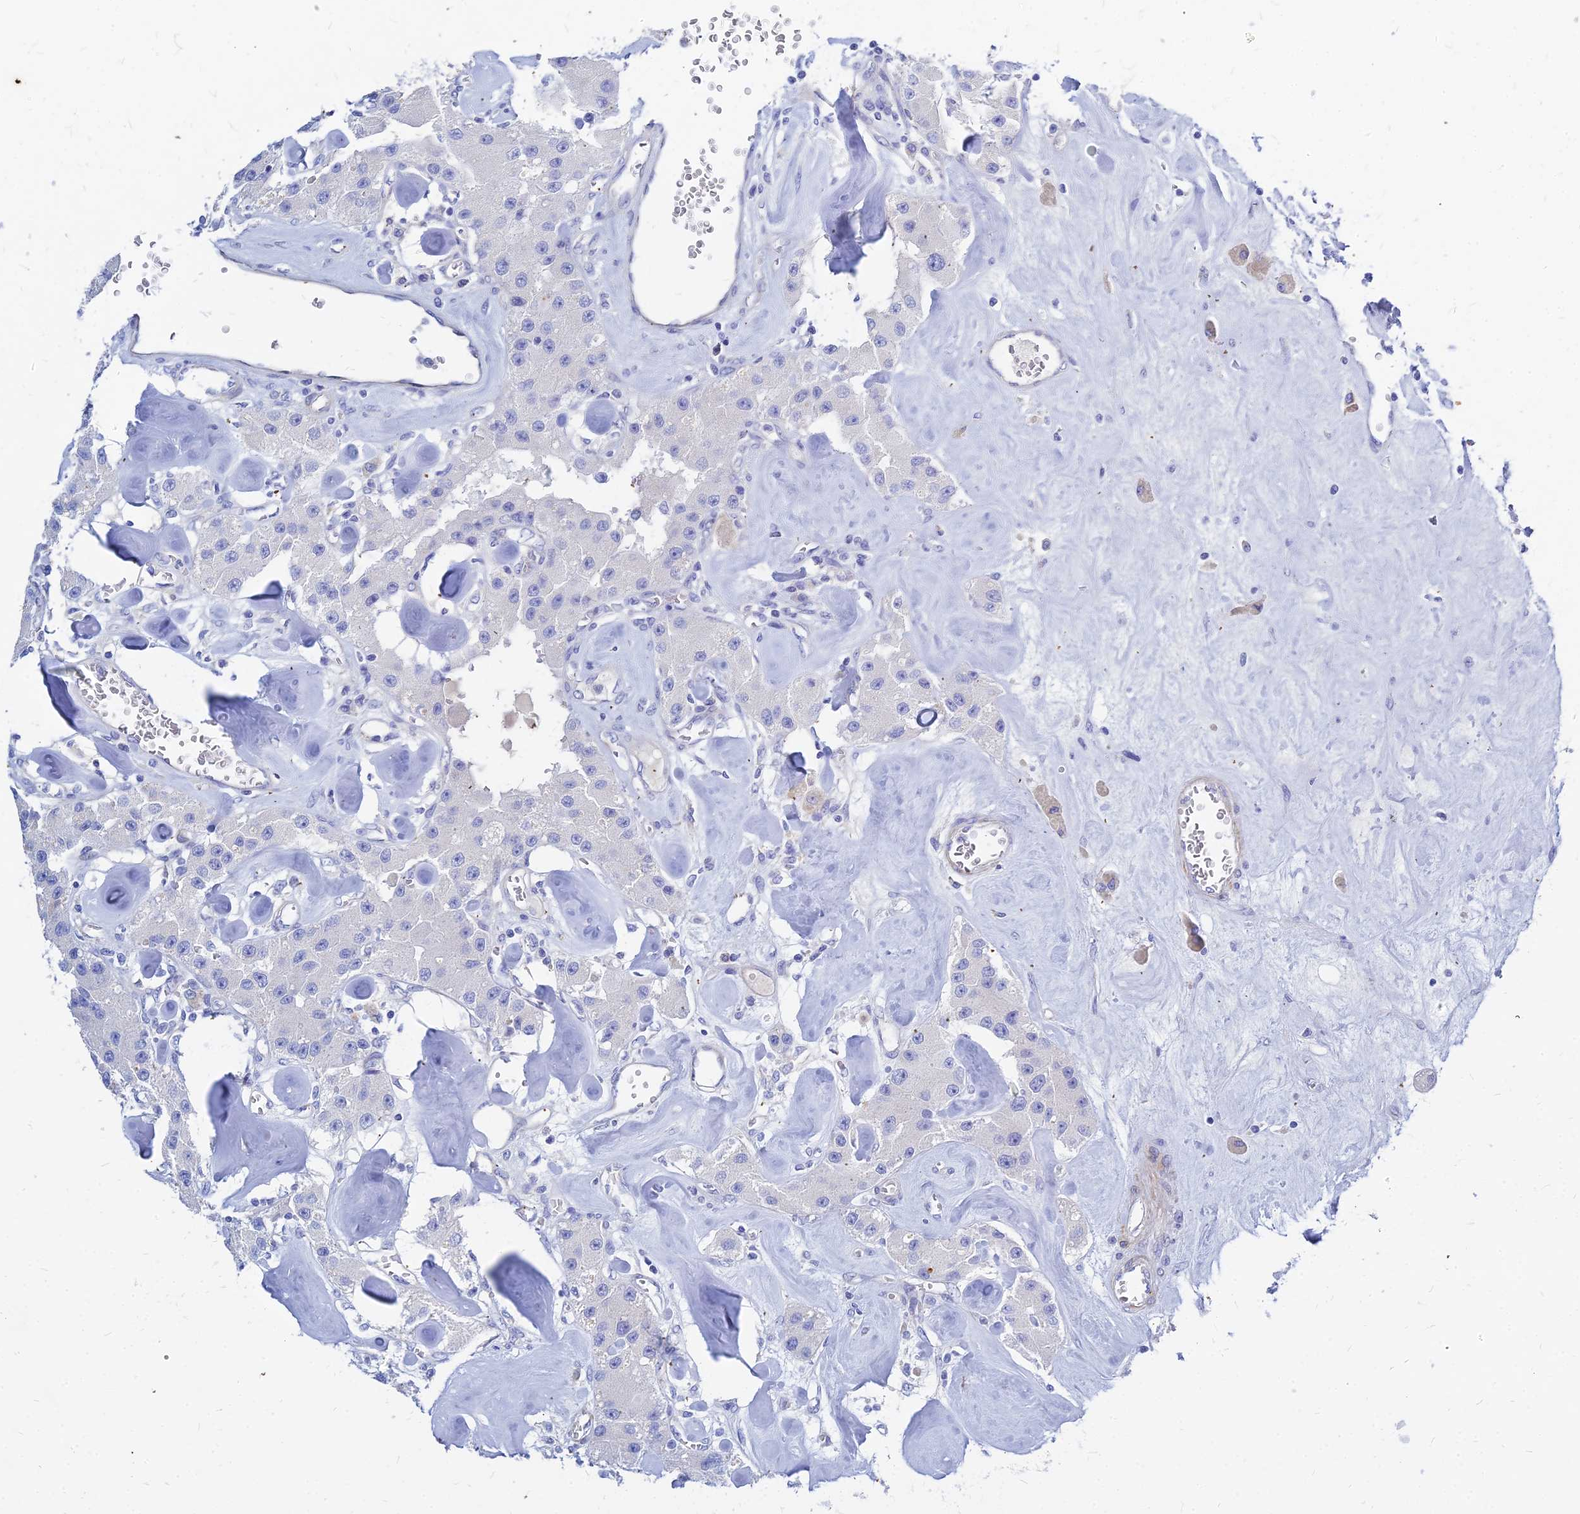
{"staining": {"intensity": "negative", "quantity": "none", "location": "none"}, "tissue": "carcinoid", "cell_type": "Tumor cells", "image_type": "cancer", "snomed": [{"axis": "morphology", "description": "Carcinoid, malignant, NOS"}, {"axis": "topography", "description": "Pancreas"}], "caption": "Immunohistochemical staining of malignant carcinoid displays no significant expression in tumor cells.", "gene": "ZNF552", "patient": {"sex": "male", "age": 41}}